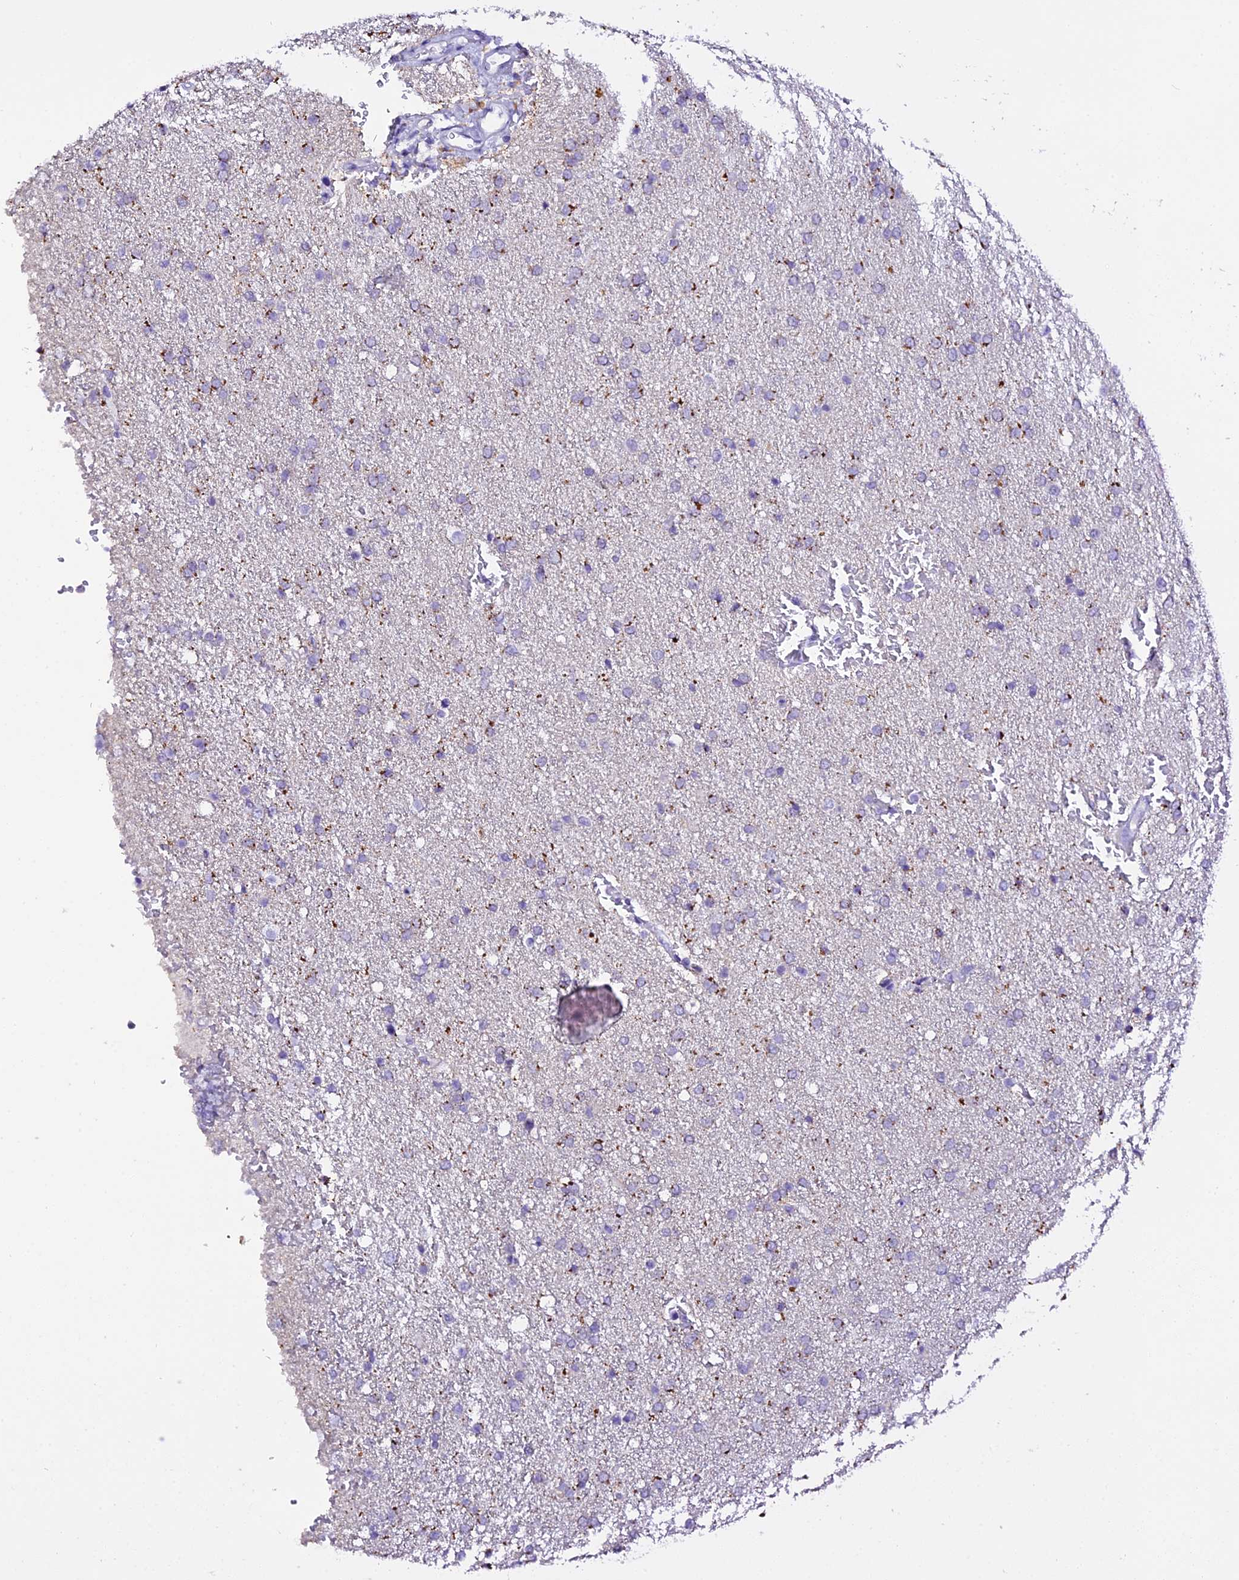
{"staining": {"intensity": "moderate", "quantity": "<25%", "location": "cytoplasmic/membranous"}, "tissue": "glioma", "cell_type": "Tumor cells", "image_type": "cancer", "snomed": [{"axis": "morphology", "description": "Glioma, malignant, High grade"}, {"axis": "topography", "description": "Brain"}], "caption": "A histopathology image of glioma stained for a protein displays moderate cytoplasmic/membranous brown staining in tumor cells.", "gene": "C12orf29", "patient": {"sex": "male", "age": 72}}